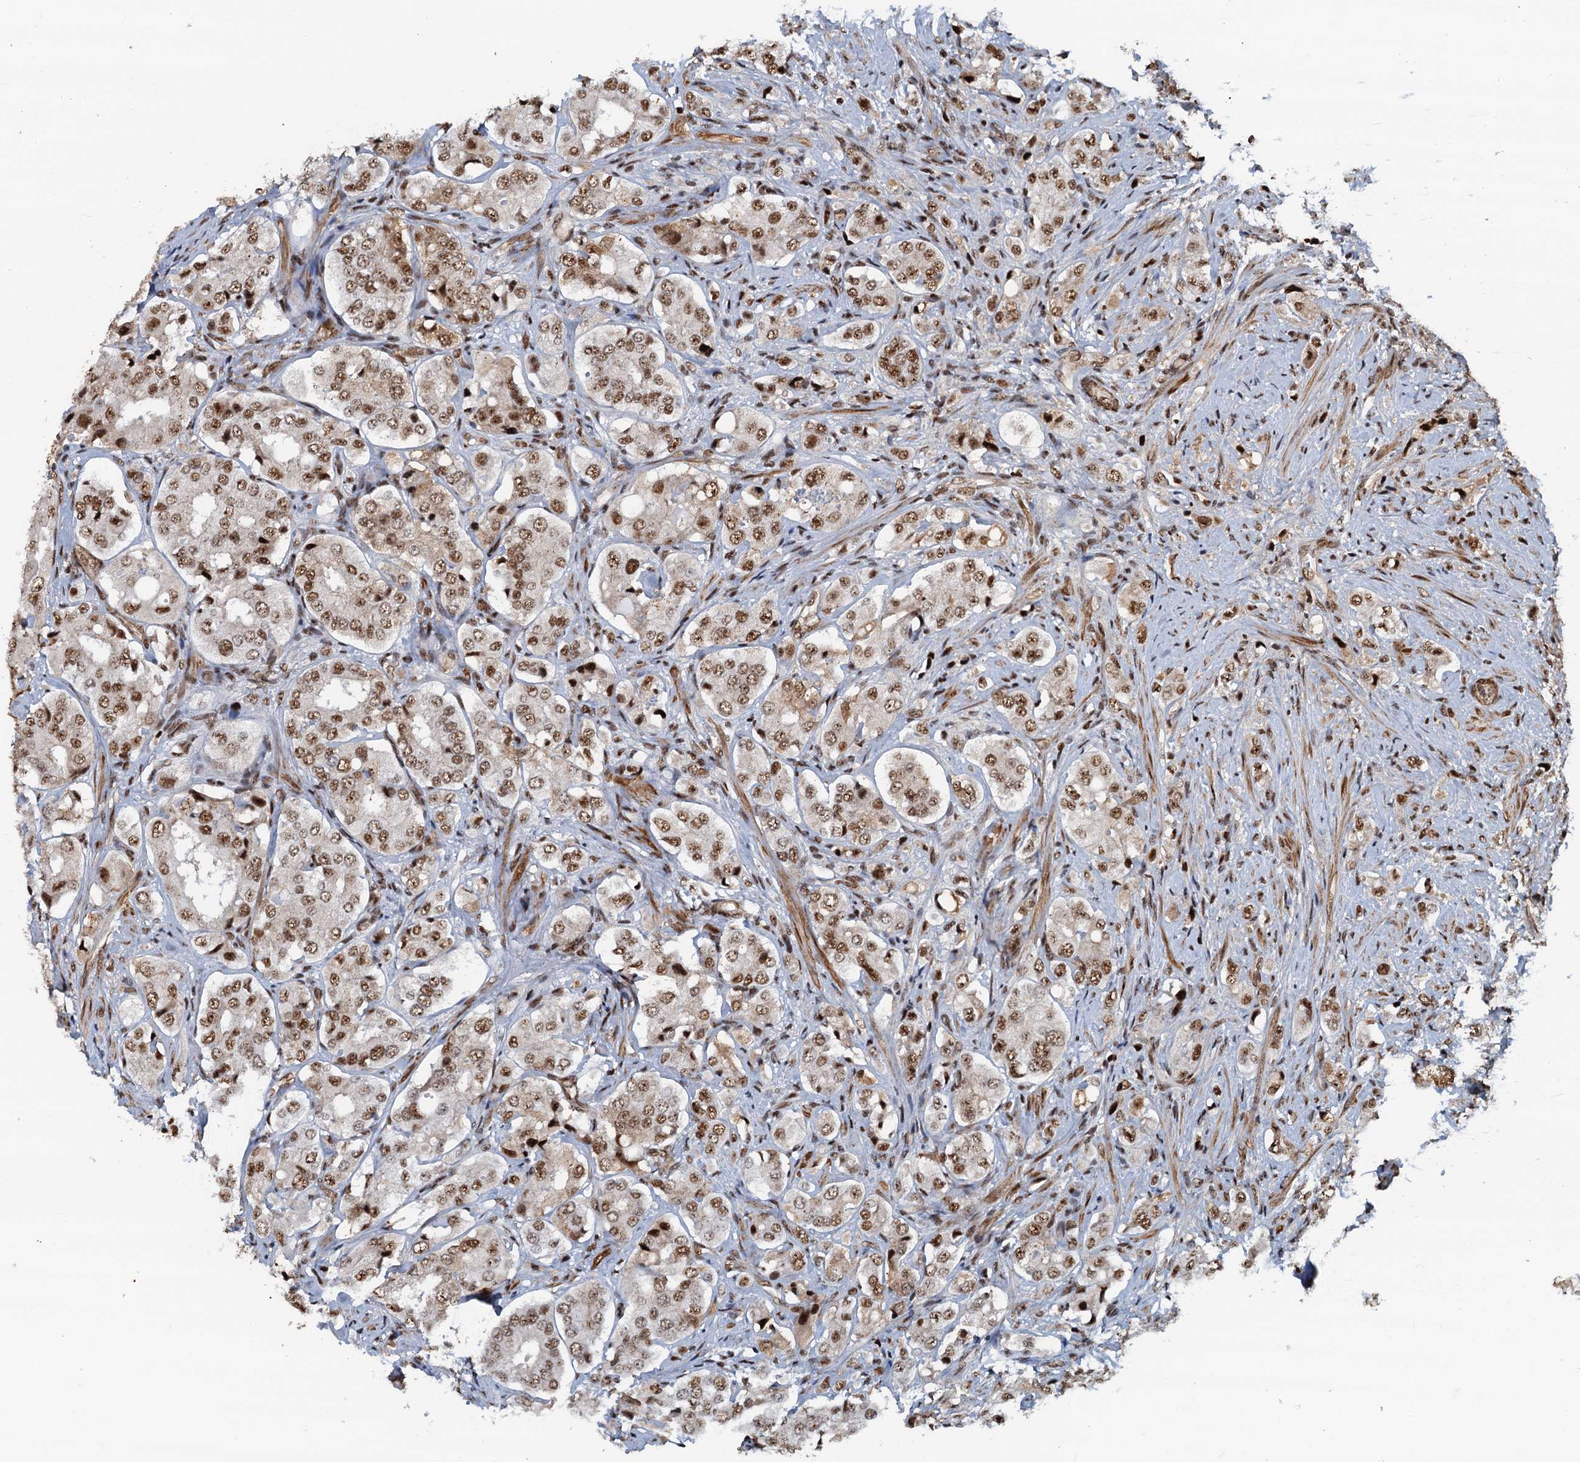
{"staining": {"intensity": "moderate", "quantity": ">75%", "location": "nuclear"}, "tissue": "prostate cancer", "cell_type": "Tumor cells", "image_type": "cancer", "snomed": [{"axis": "morphology", "description": "Adenocarcinoma, High grade"}, {"axis": "topography", "description": "Prostate"}], "caption": "Protein positivity by immunohistochemistry (IHC) shows moderate nuclear expression in about >75% of tumor cells in adenocarcinoma (high-grade) (prostate).", "gene": "ZC3H18", "patient": {"sex": "male", "age": 65}}